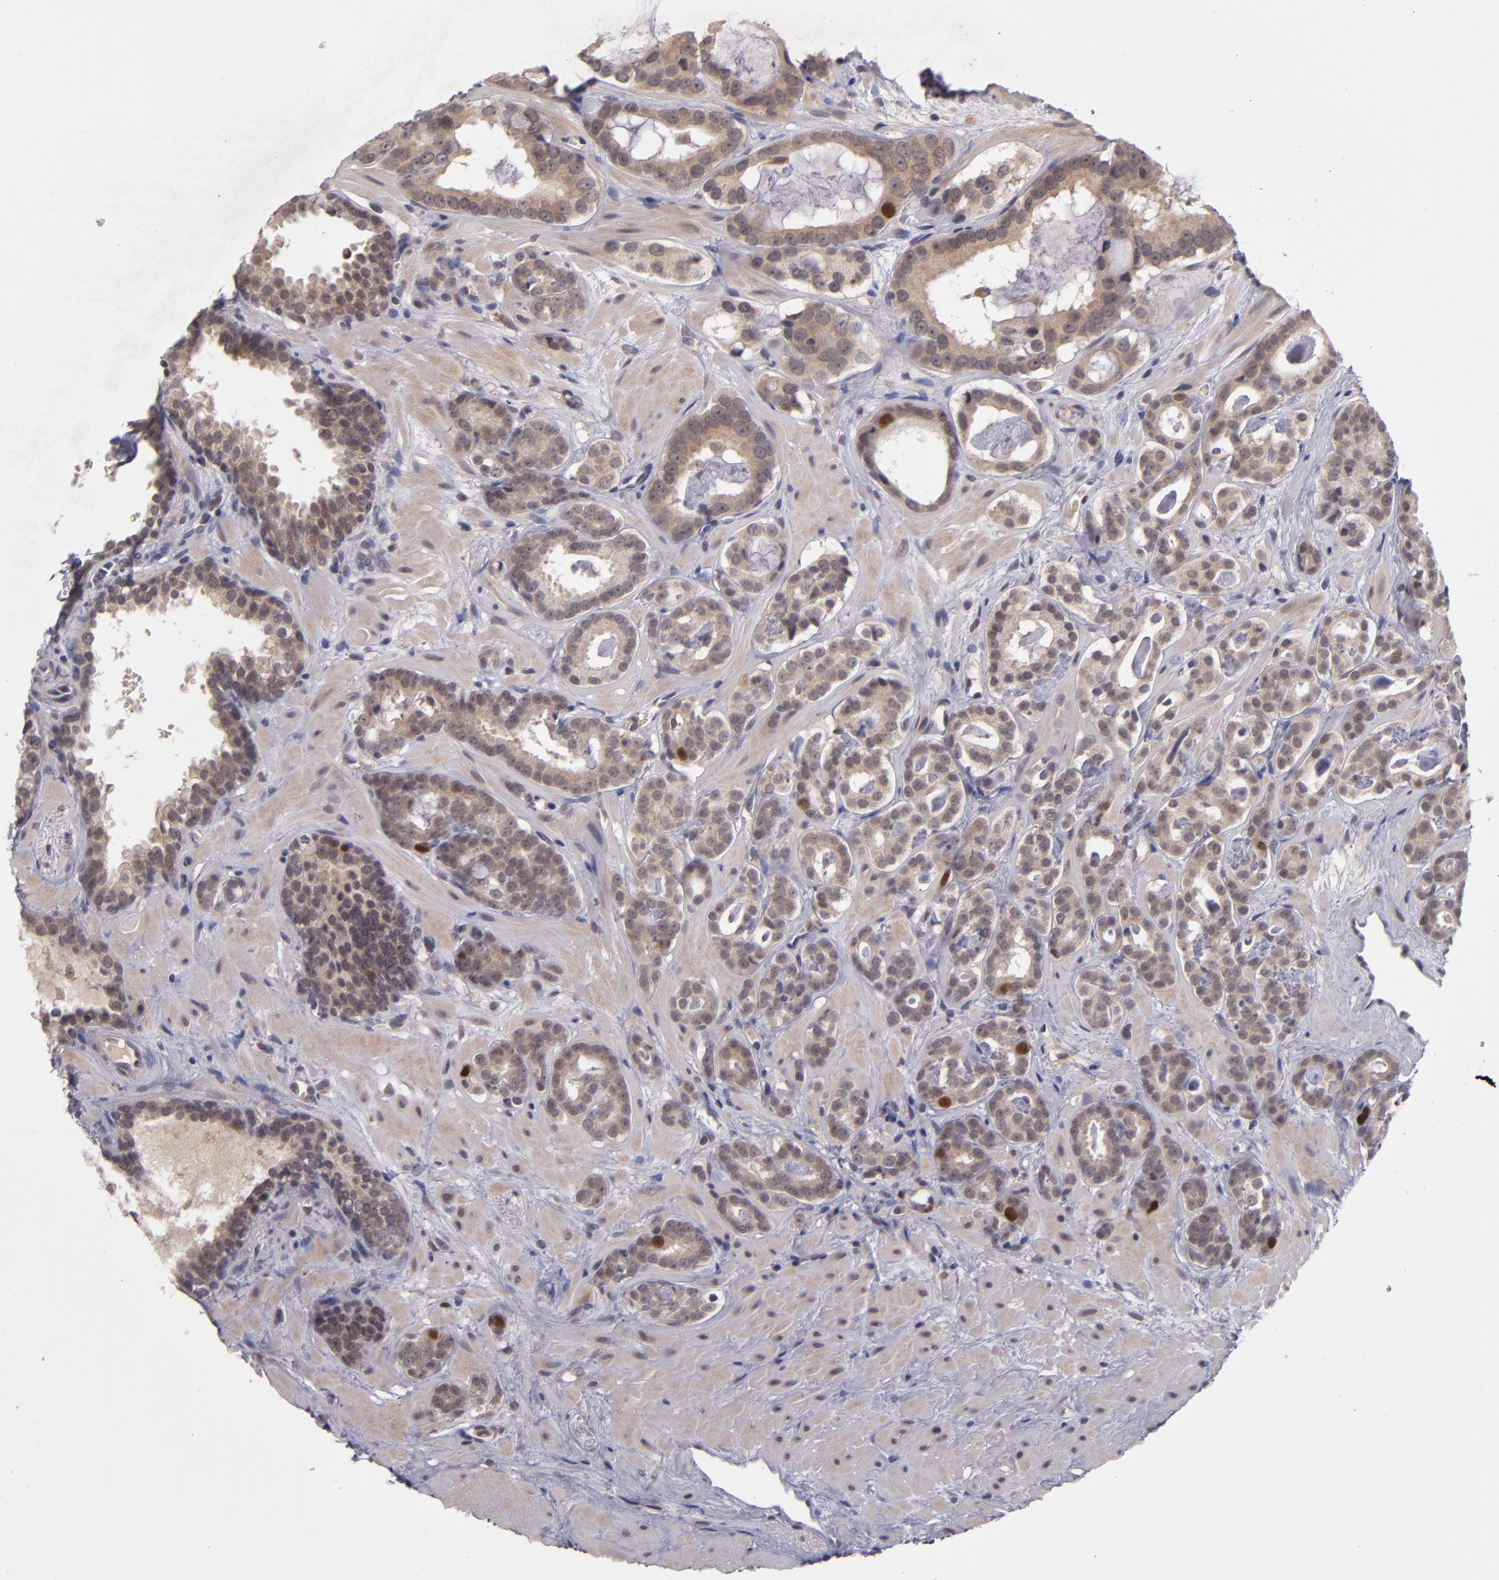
{"staining": {"intensity": "strong", "quantity": "<25%", "location": "cytoplasmic/membranous,nuclear"}, "tissue": "prostate cancer", "cell_type": "Tumor cells", "image_type": "cancer", "snomed": [{"axis": "morphology", "description": "Adenocarcinoma, Low grade"}, {"axis": "topography", "description": "Prostate"}], "caption": "Tumor cells display medium levels of strong cytoplasmic/membranous and nuclear staining in approximately <25% of cells in prostate cancer.", "gene": "CDC7", "patient": {"sex": "male", "age": 57}}